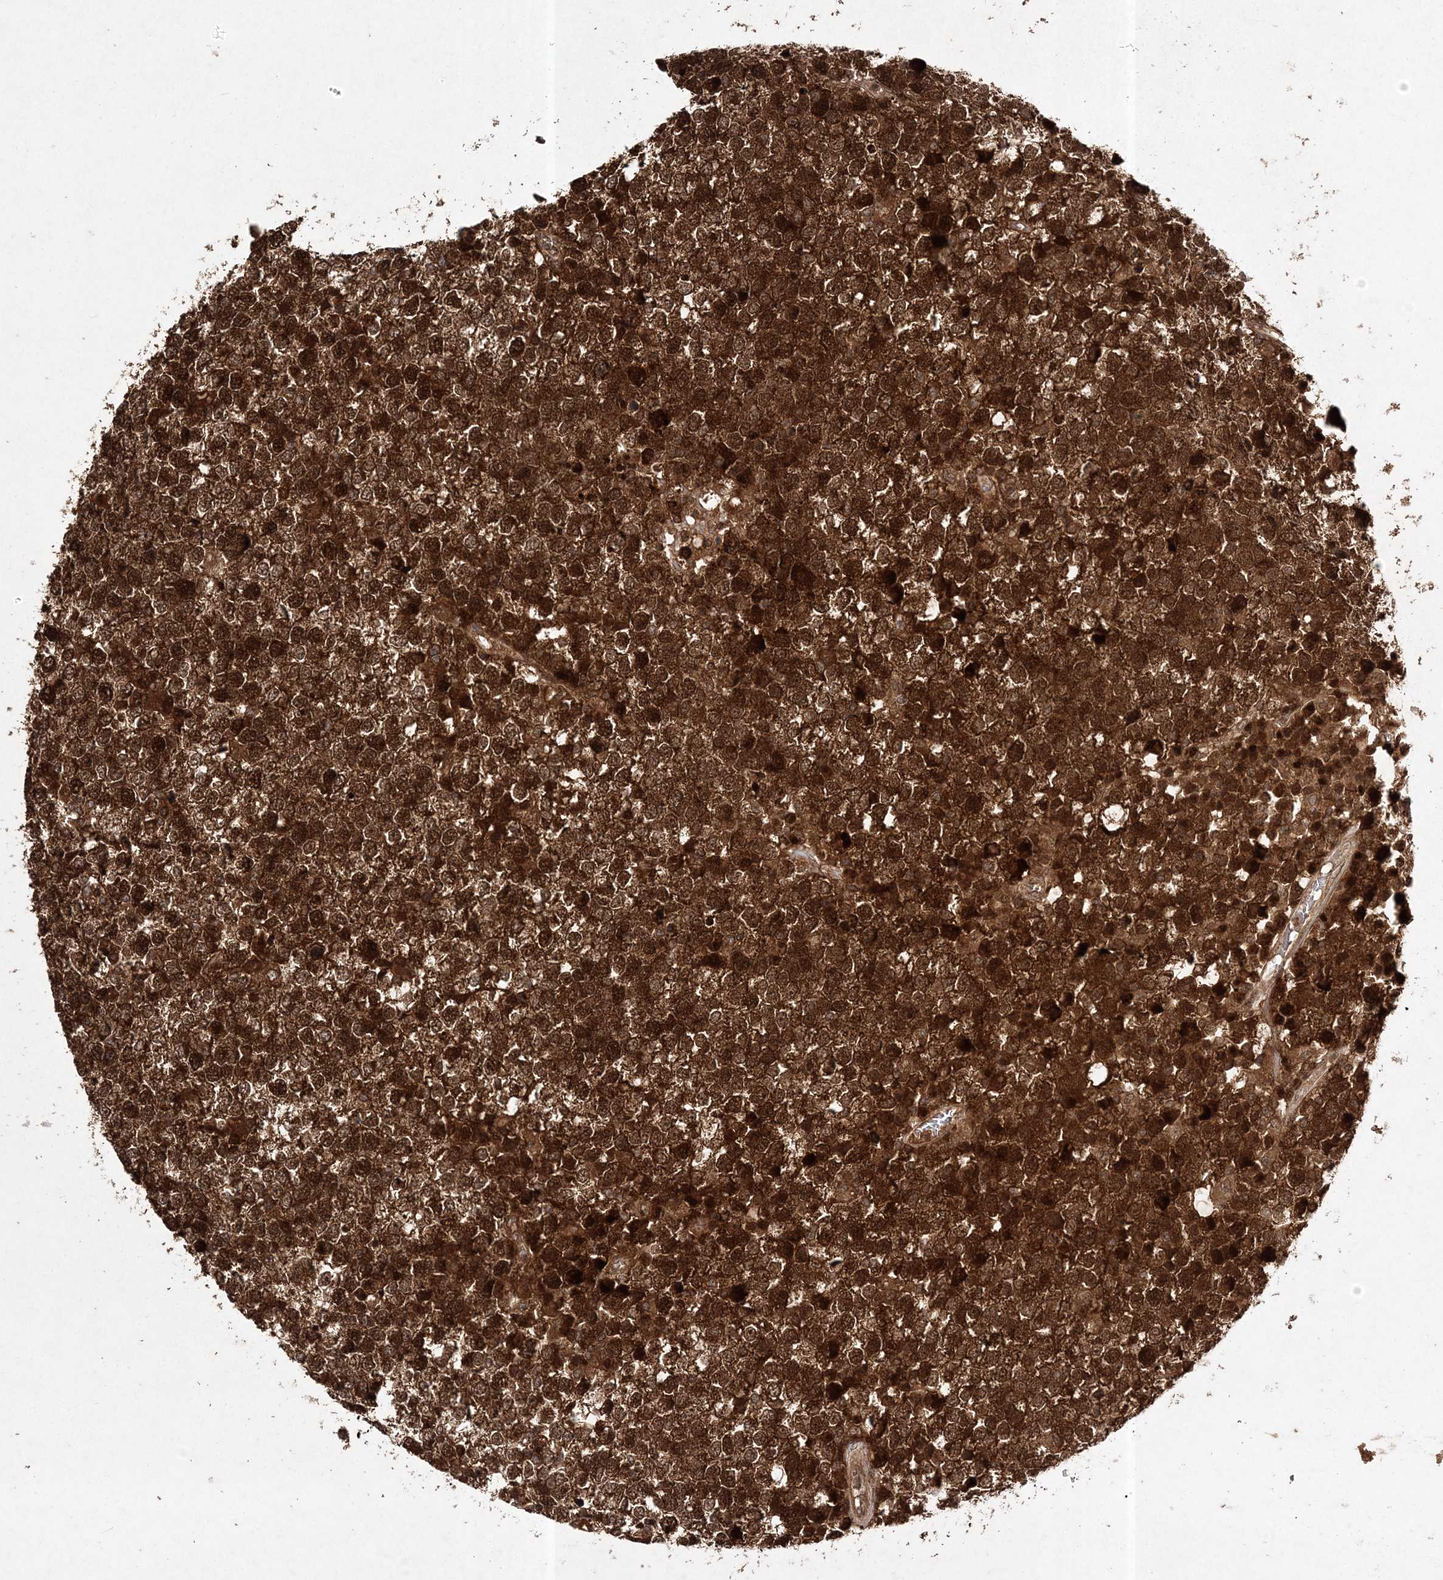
{"staining": {"intensity": "strong", "quantity": ">75%", "location": "cytoplasmic/membranous,nuclear"}, "tissue": "testis cancer", "cell_type": "Tumor cells", "image_type": "cancer", "snomed": [{"axis": "morphology", "description": "Seminoma, NOS"}, {"axis": "topography", "description": "Testis"}], "caption": "Immunohistochemical staining of testis cancer (seminoma) exhibits strong cytoplasmic/membranous and nuclear protein staining in approximately >75% of tumor cells.", "gene": "NIF3L1", "patient": {"sex": "male", "age": 65}}